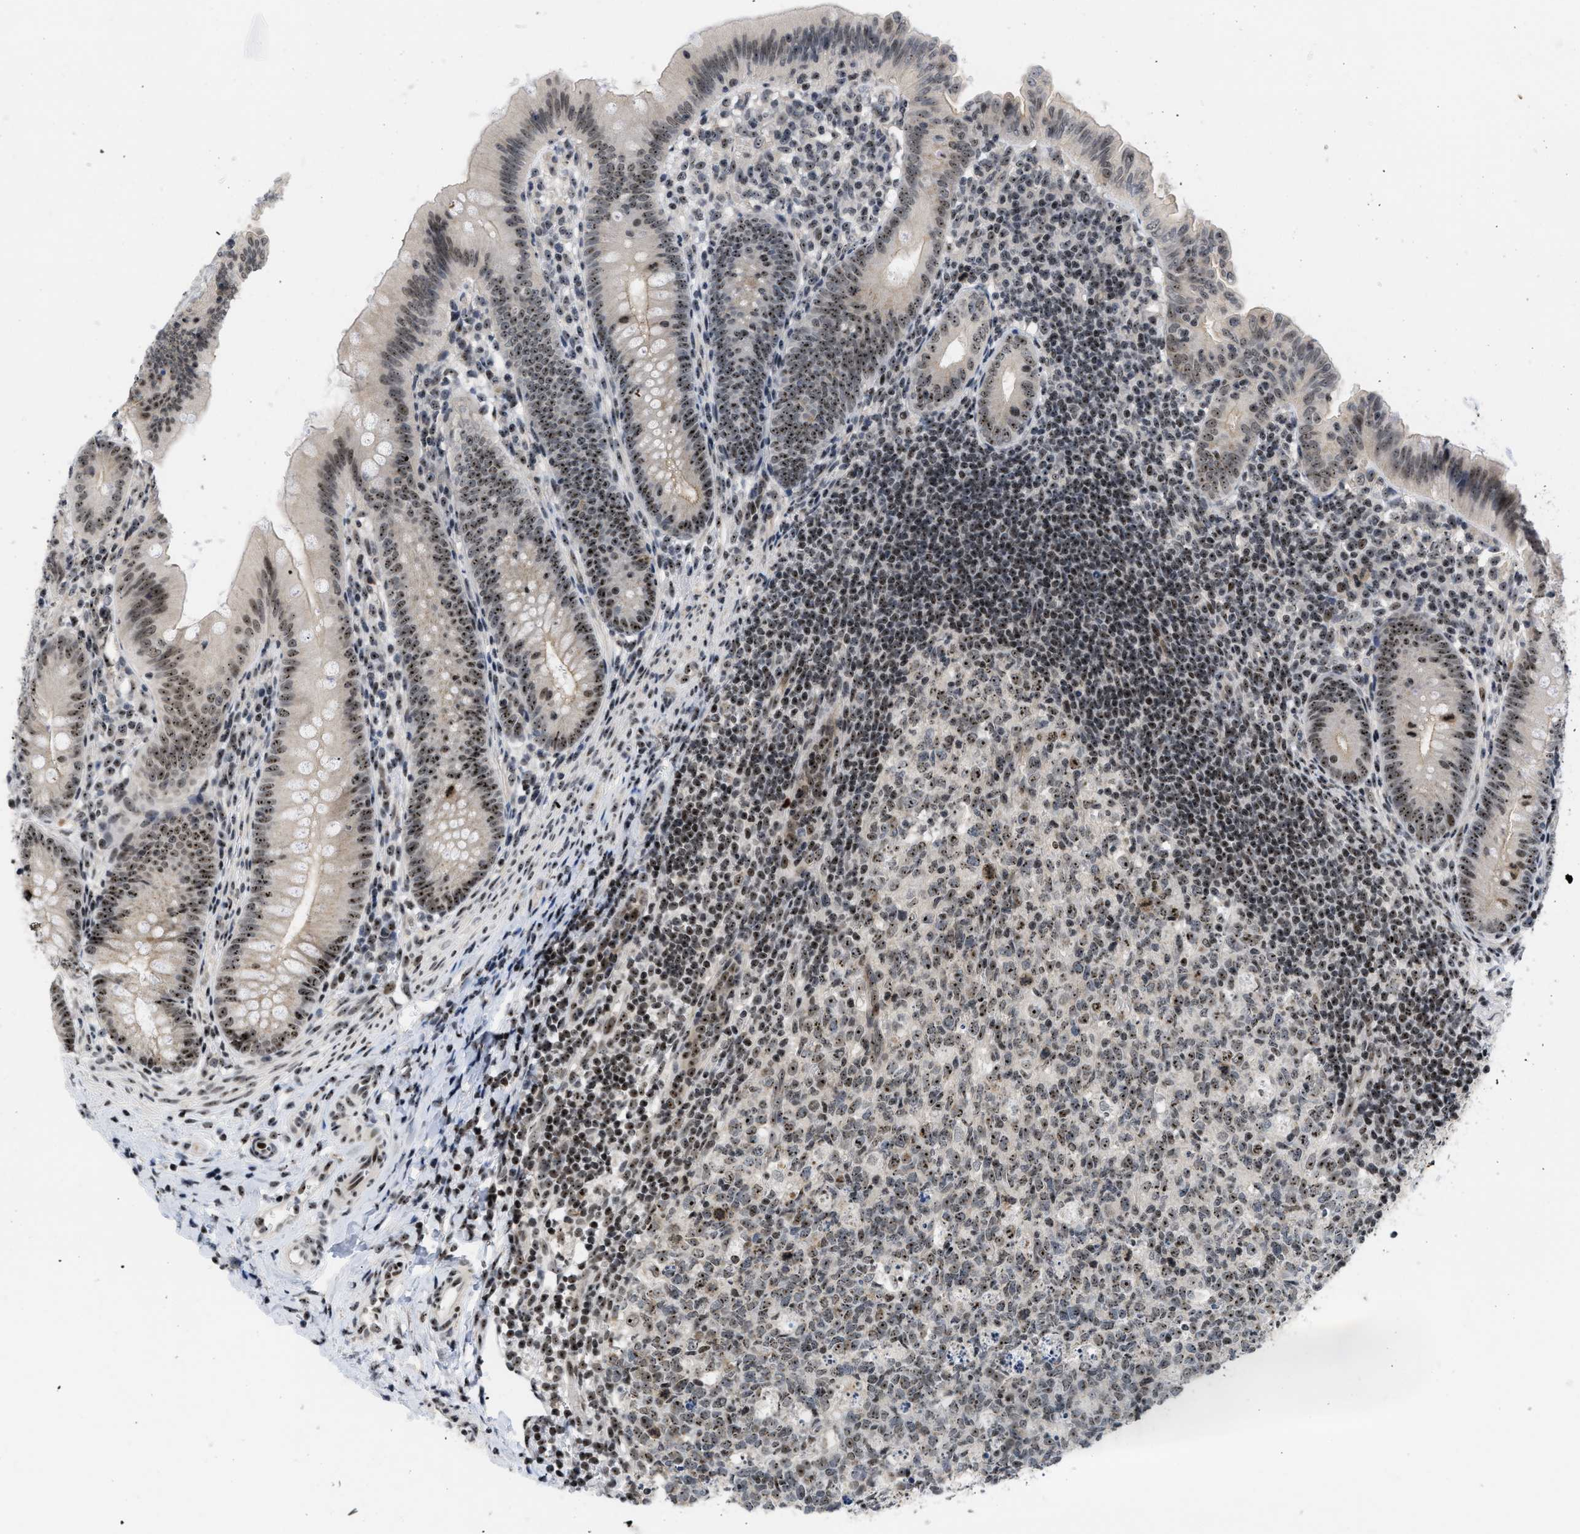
{"staining": {"intensity": "moderate", "quantity": ">75%", "location": "nuclear"}, "tissue": "appendix", "cell_type": "Glandular cells", "image_type": "normal", "snomed": [{"axis": "morphology", "description": "Normal tissue, NOS"}, {"axis": "topography", "description": "Appendix"}], "caption": "IHC (DAB) staining of normal human appendix reveals moderate nuclear protein expression in about >75% of glandular cells. (DAB (3,3'-diaminobenzidine) IHC with brightfield microscopy, high magnification).", "gene": "NOP58", "patient": {"sex": "male", "age": 1}}